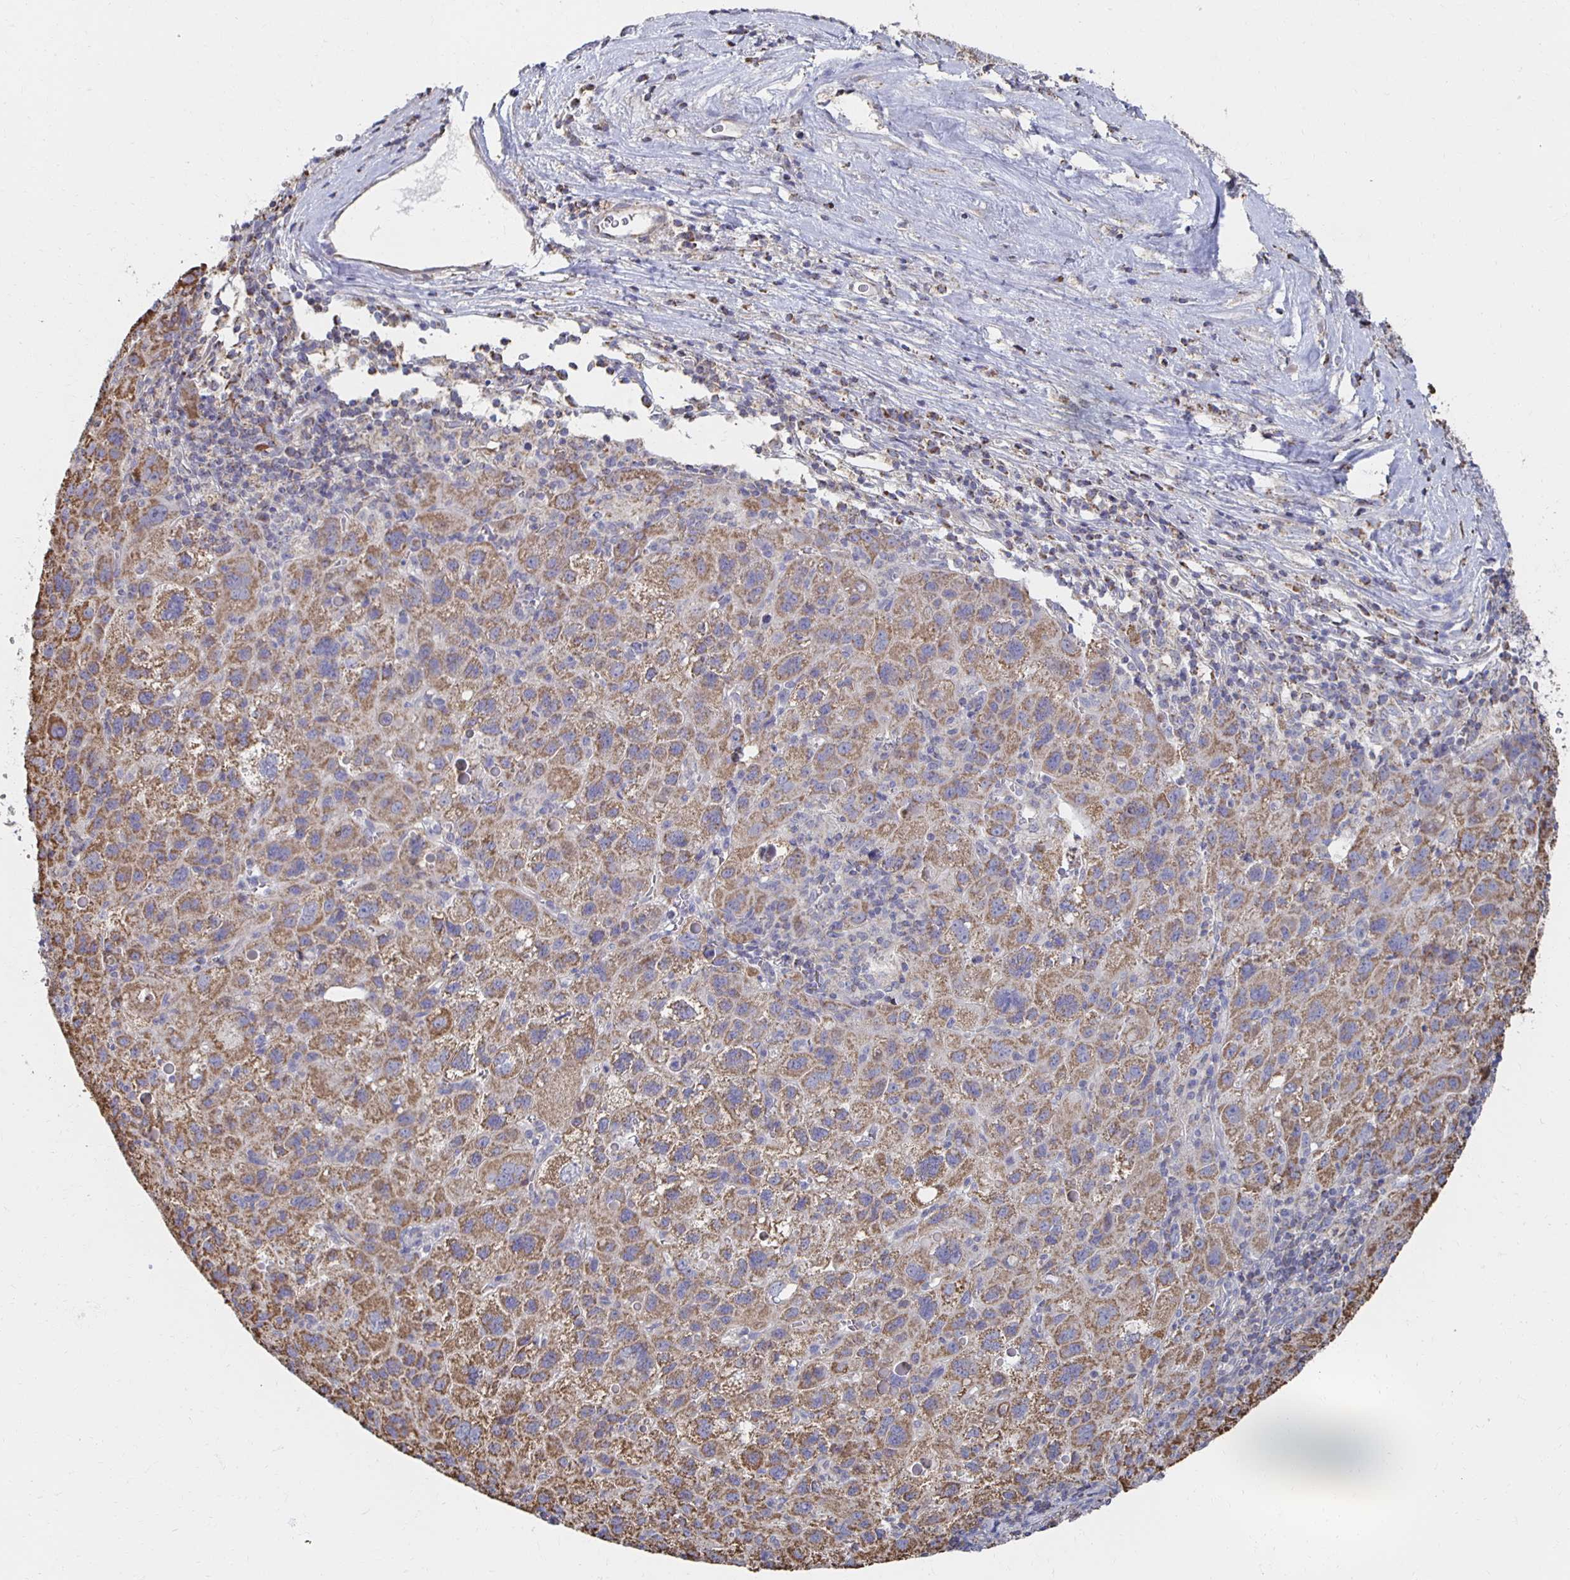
{"staining": {"intensity": "moderate", "quantity": ">75%", "location": "cytoplasmic/membranous"}, "tissue": "liver cancer", "cell_type": "Tumor cells", "image_type": "cancer", "snomed": [{"axis": "morphology", "description": "Carcinoma, Hepatocellular, NOS"}, {"axis": "topography", "description": "Liver"}], "caption": "Immunohistochemical staining of human liver cancer (hepatocellular carcinoma) shows moderate cytoplasmic/membranous protein positivity in about >75% of tumor cells.", "gene": "NKX2-8", "patient": {"sex": "female", "age": 77}}